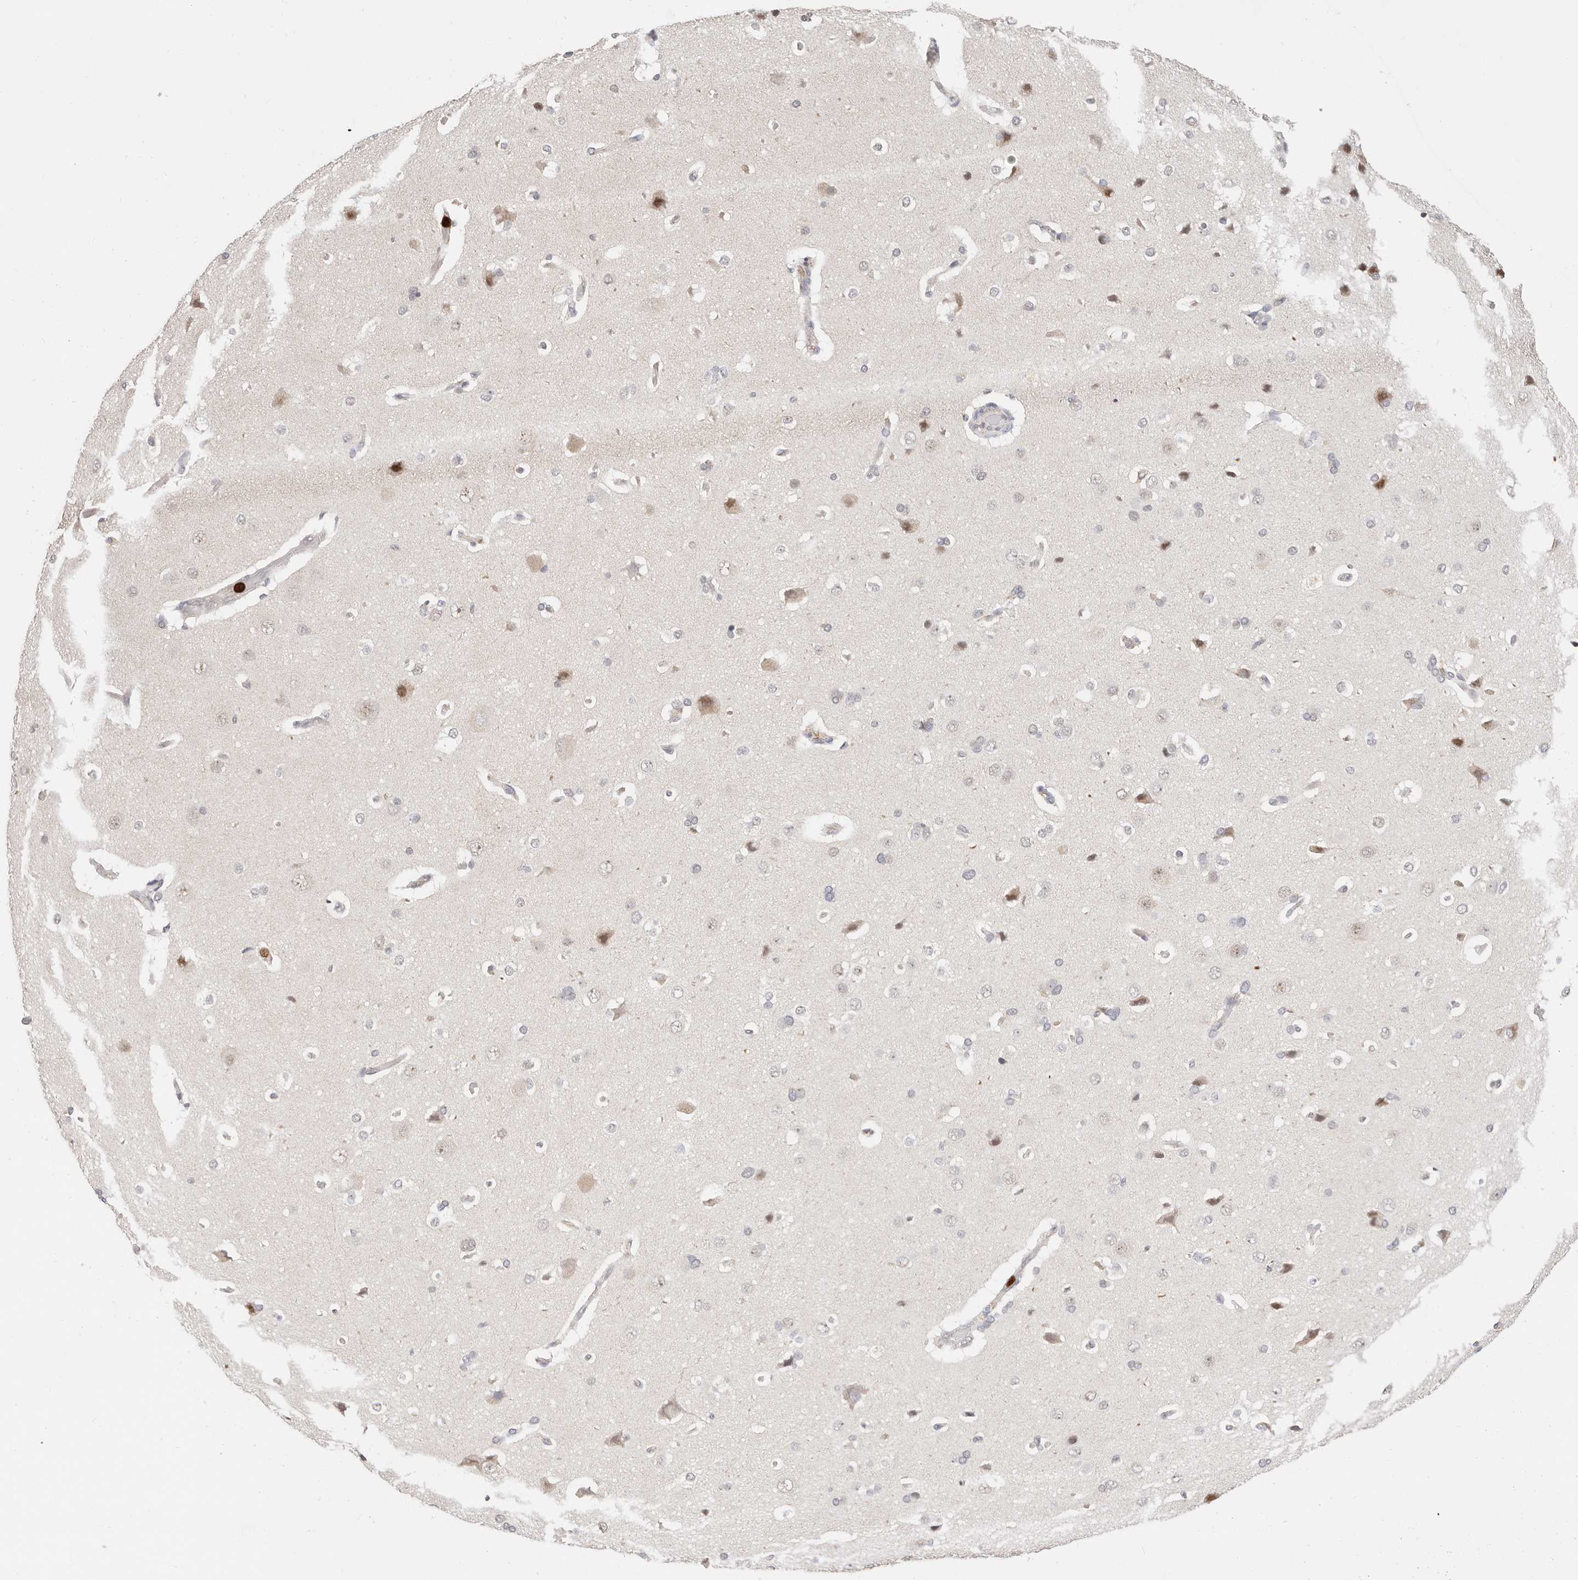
{"staining": {"intensity": "negative", "quantity": "none", "location": "none"}, "tissue": "cerebral cortex", "cell_type": "Endothelial cells", "image_type": "normal", "snomed": [{"axis": "morphology", "description": "Normal tissue, NOS"}, {"axis": "topography", "description": "Cerebral cortex"}], "caption": "Human cerebral cortex stained for a protein using IHC reveals no positivity in endothelial cells.", "gene": "AFDN", "patient": {"sex": "male", "age": 62}}